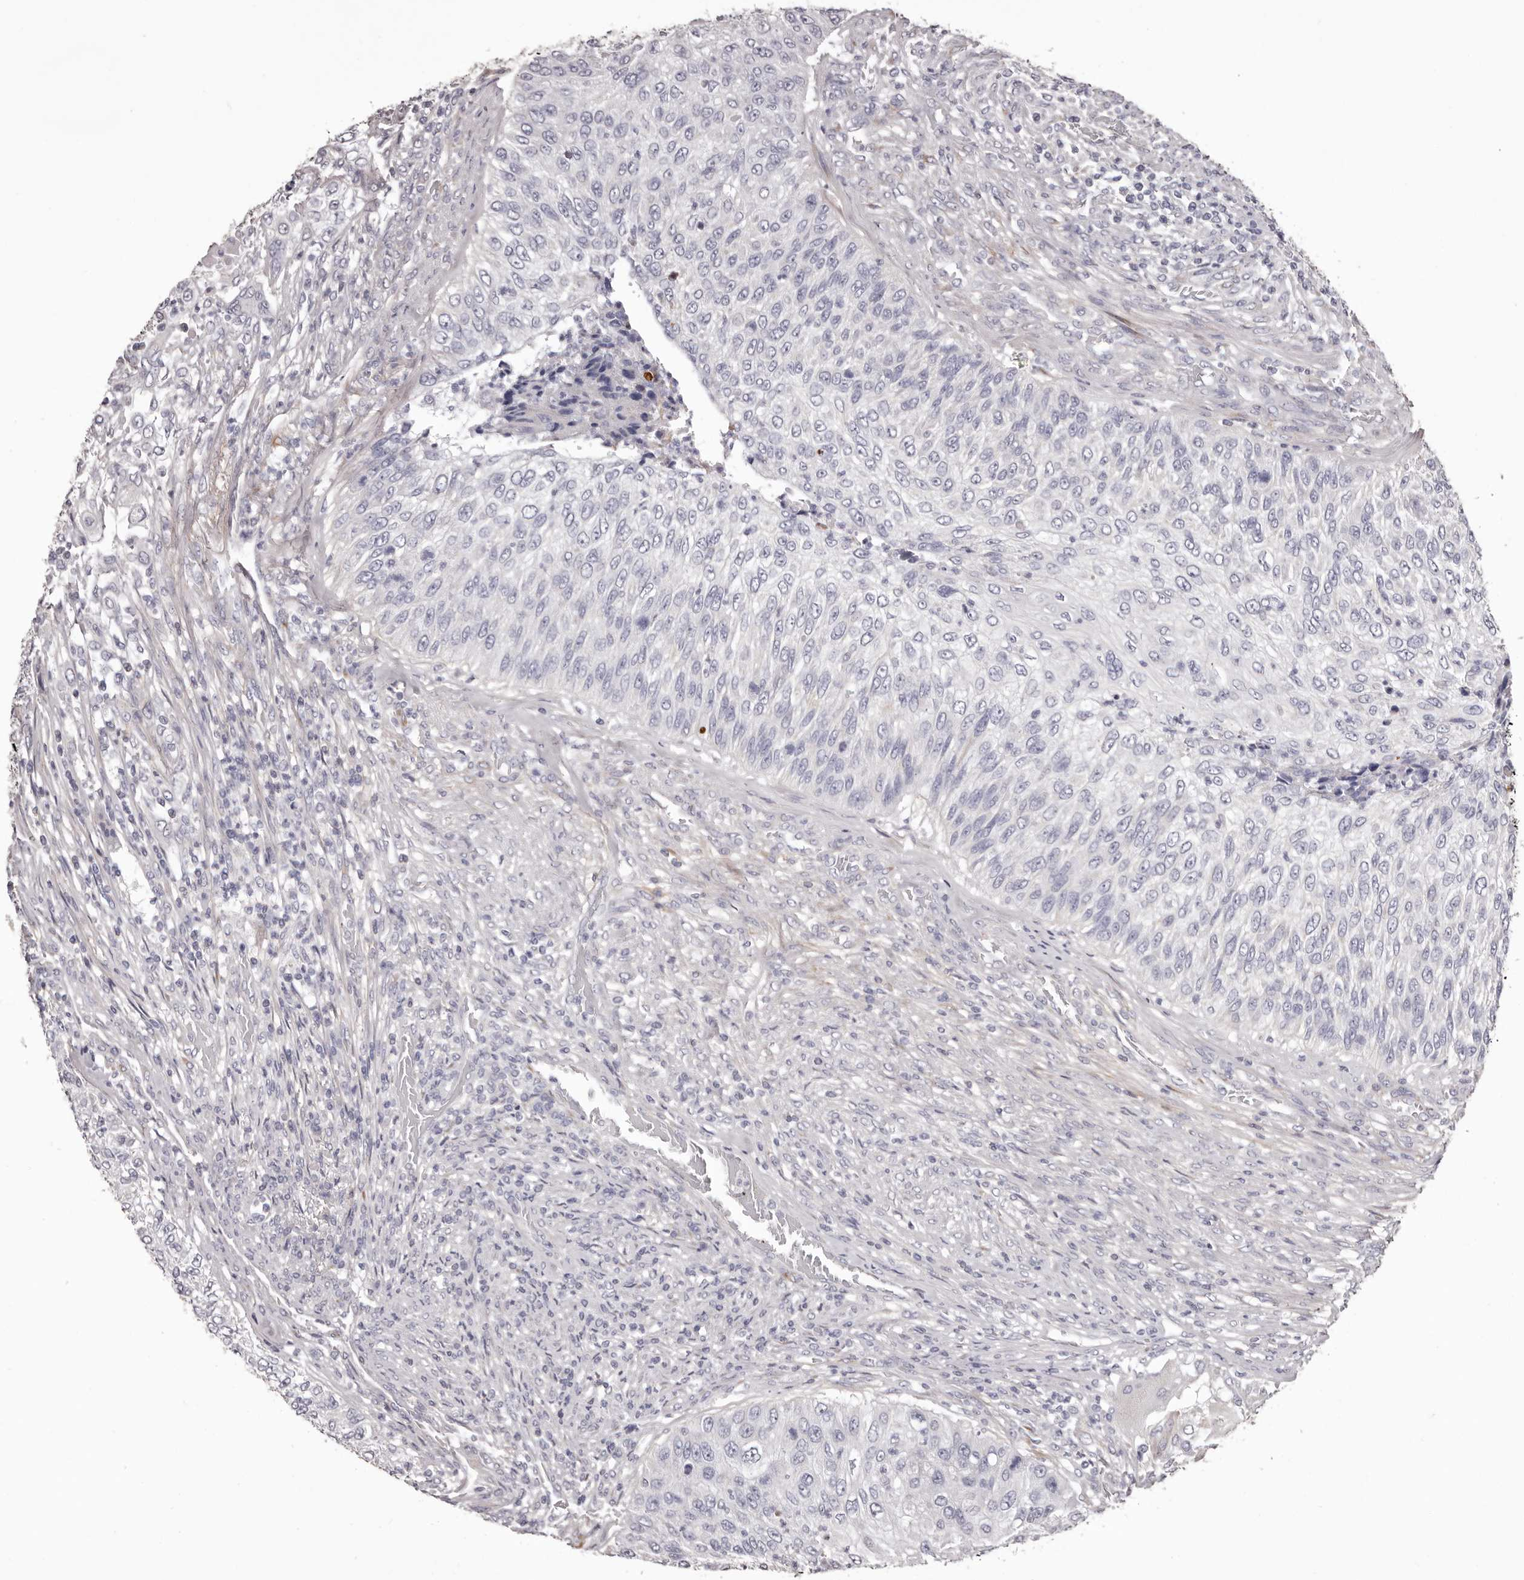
{"staining": {"intensity": "negative", "quantity": "none", "location": "none"}, "tissue": "urothelial cancer", "cell_type": "Tumor cells", "image_type": "cancer", "snomed": [{"axis": "morphology", "description": "Urothelial carcinoma, High grade"}, {"axis": "topography", "description": "Urinary bladder"}], "caption": "Immunohistochemistry photomicrograph of neoplastic tissue: human urothelial carcinoma (high-grade) stained with DAB demonstrates no significant protein staining in tumor cells. (Brightfield microscopy of DAB immunohistochemistry at high magnification).", "gene": "COL6A1", "patient": {"sex": "female", "age": 60}}